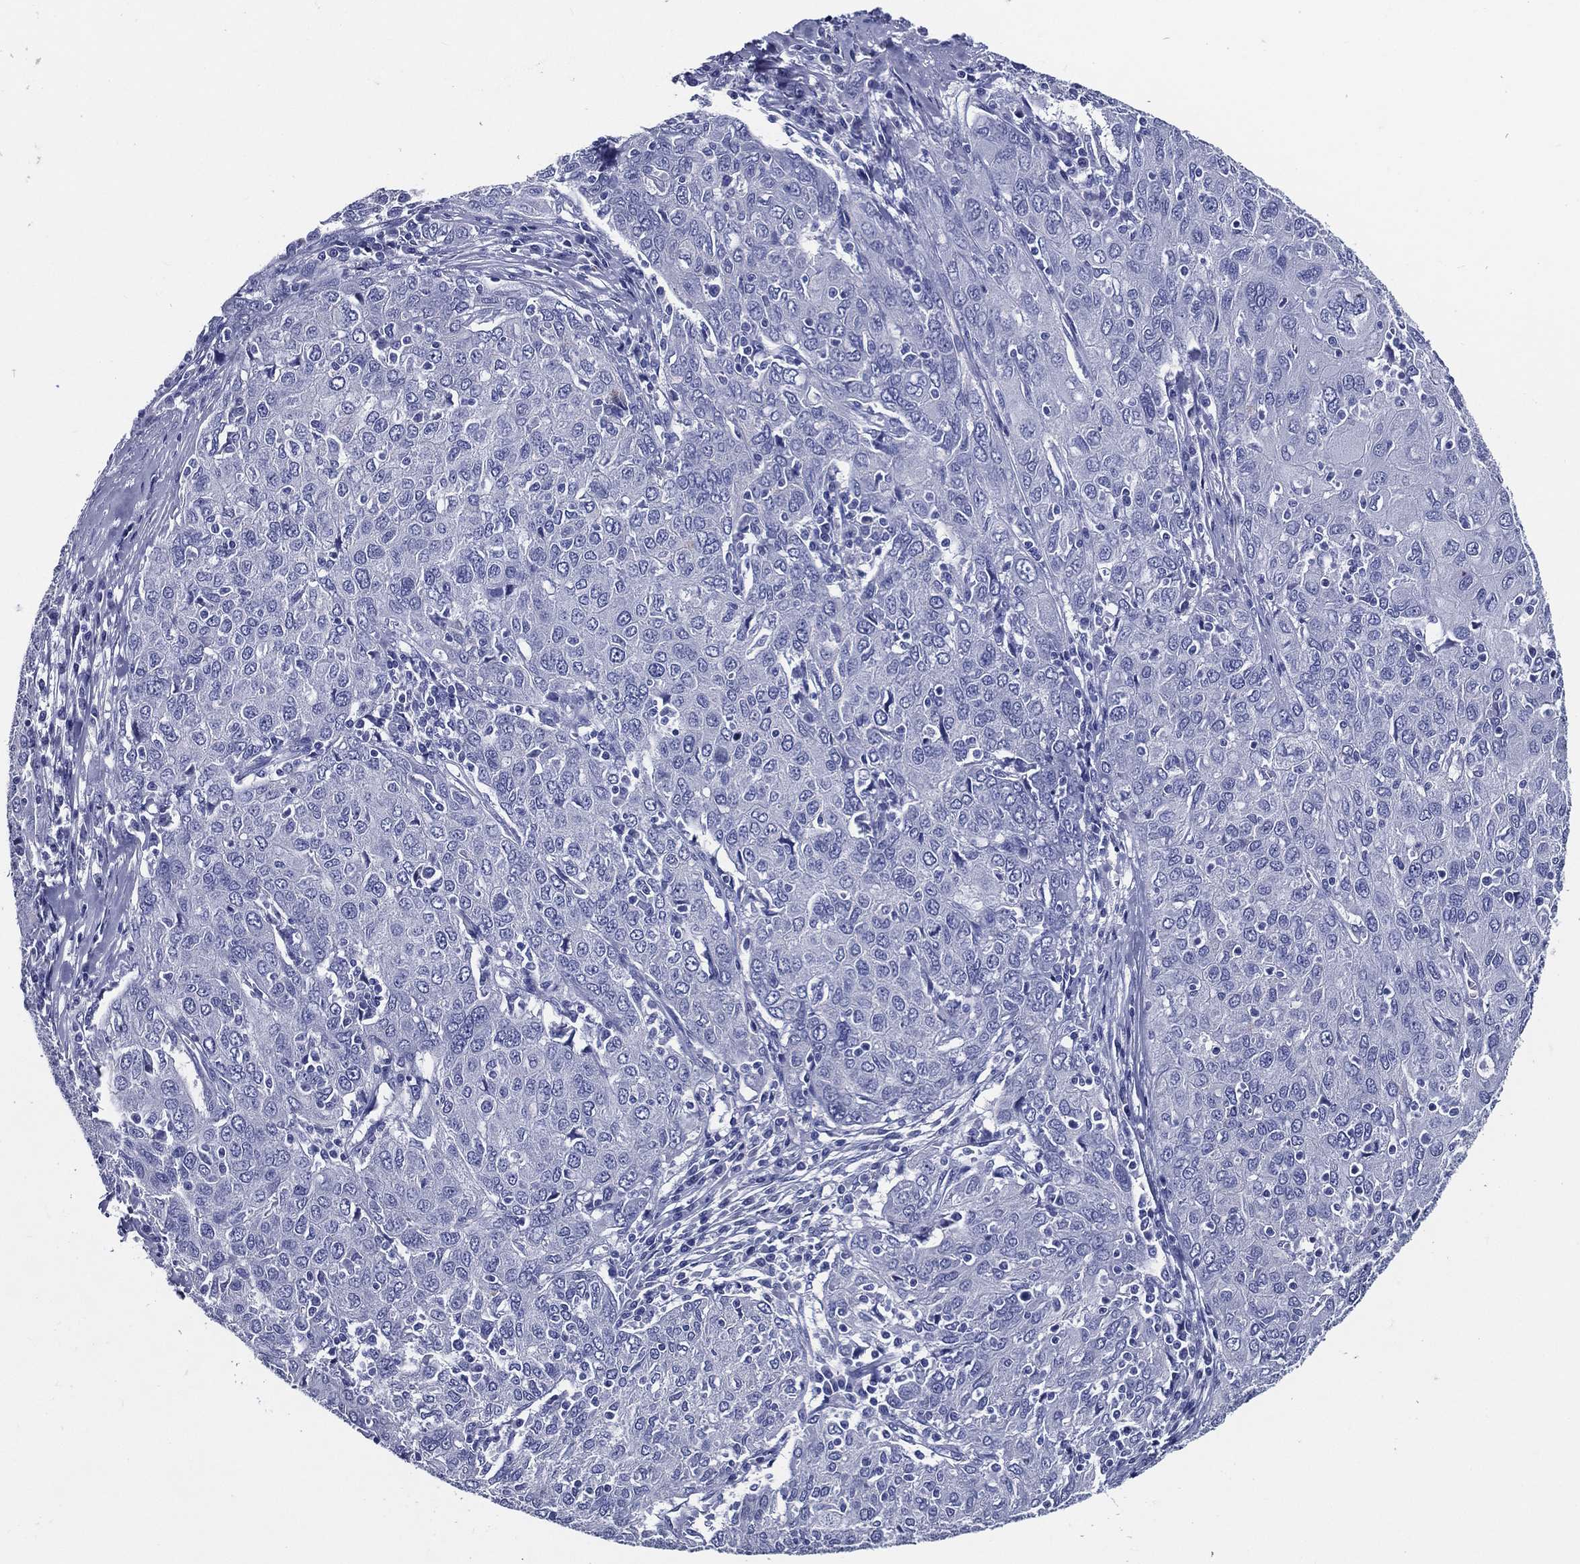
{"staining": {"intensity": "negative", "quantity": "none", "location": "none"}, "tissue": "ovarian cancer", "cell_type": "Tumor cells", "image_type": "cancer", "snomed": [{"axis": "morphology", "description": "Carcinoma, endometroid"}, {"axis": "topography", "description": "Ovary"}], "caption": "This is an immunohistochemistry micrograph of ovarian endometroid carcinoma. There is no positivity in tumor cells.", "gene": "ACE2", "patient": {"sex": "female", "age": 50}}